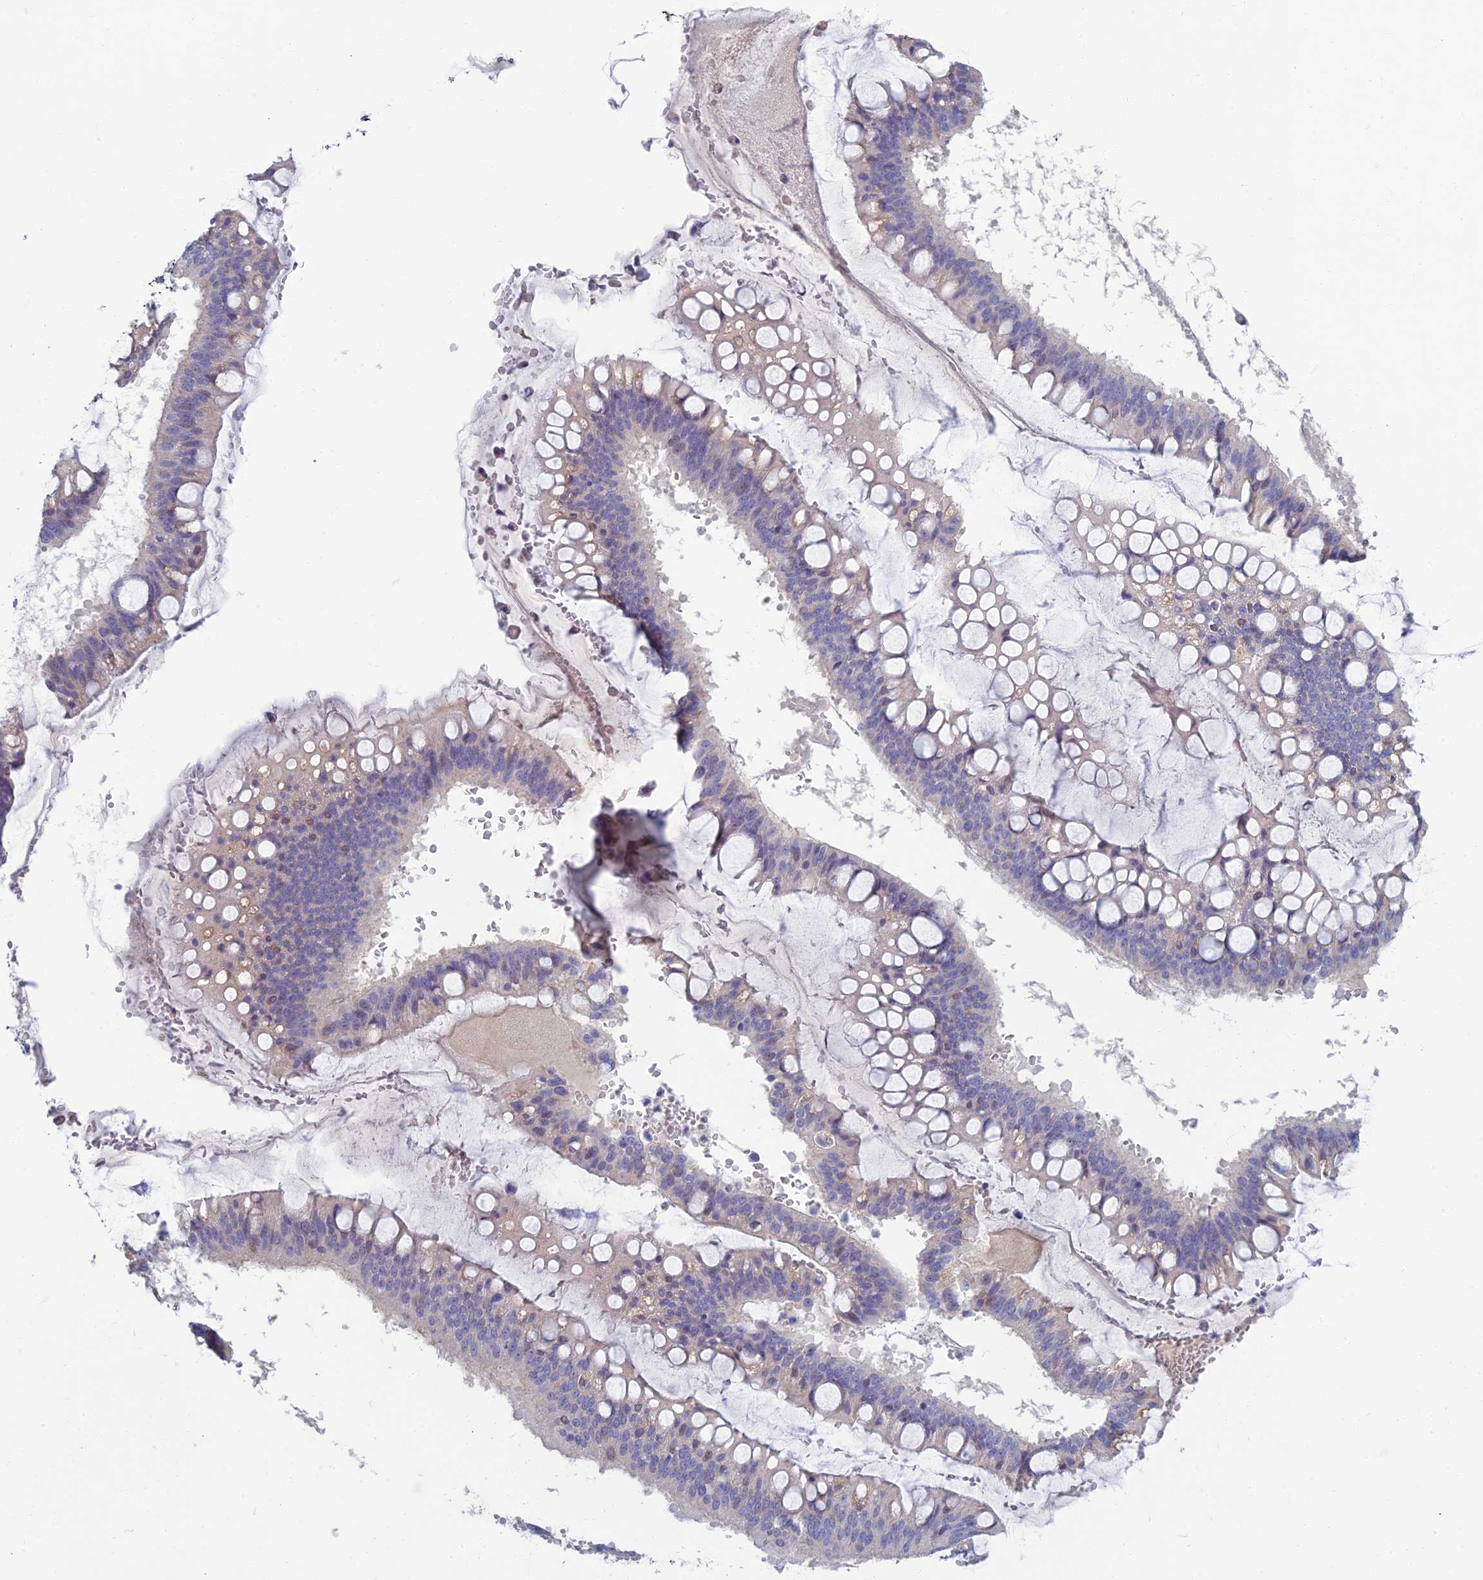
{"staining": {"intensity": "negative", "quantity": "none", "location": "none"}, "tissue": "ovarian cancer", "cell_type": "Tumor cells", "image_type": "cancer", "snomed": [{"axis": "morphology", "description": "Cystadenocarcinoma, mucinous, NOS"}, {"axis": "topography", "description": "Ovary"}], "caption": "Tumor cells are negative for brown protein staining in mucinous cystadenocarcinoma (ovarian).", "gene": "NEURL1", "patient": {"sex": "female", "age": 73}}